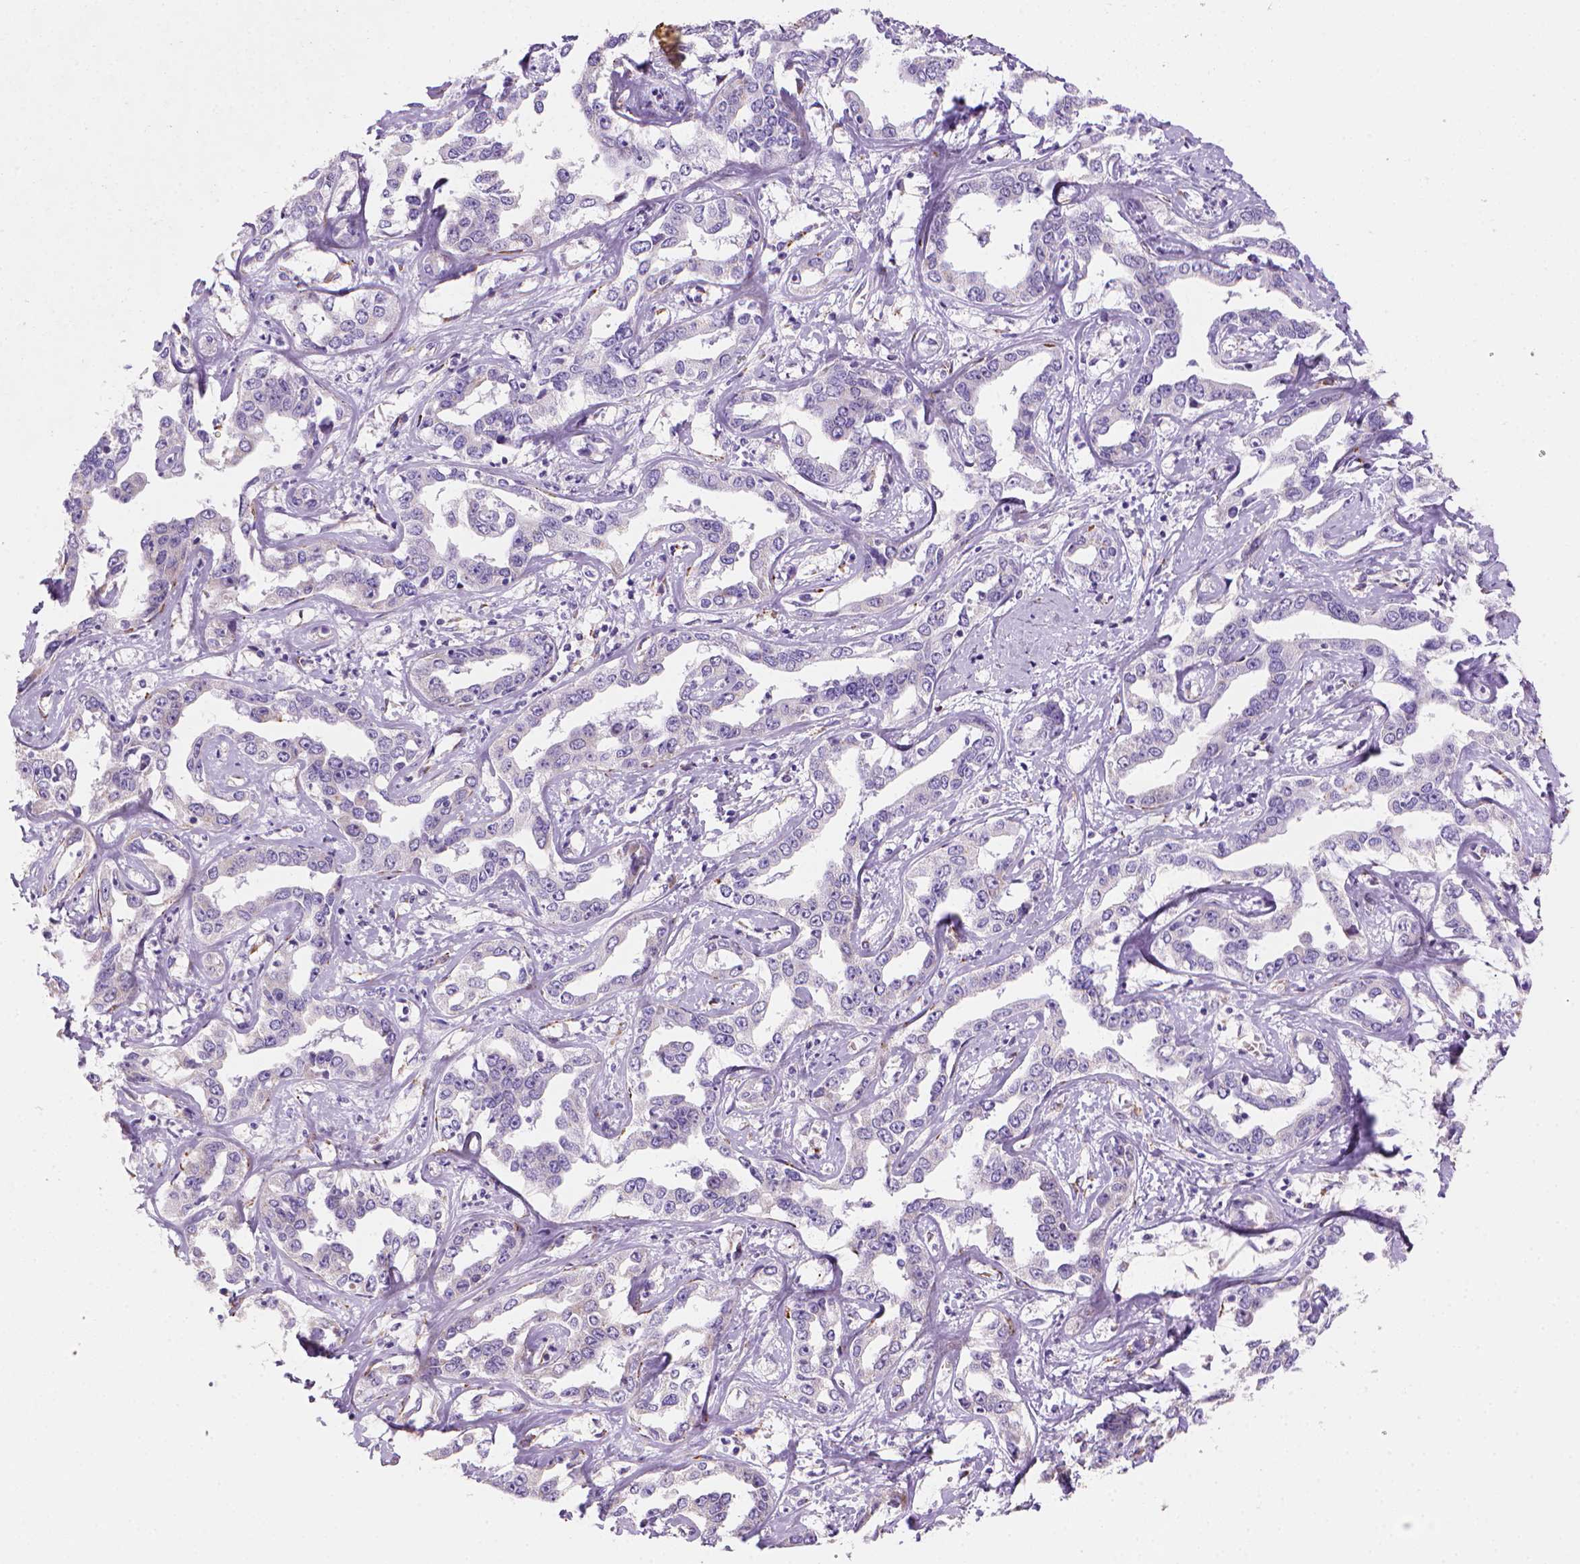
{"staining": {"intensity": "negative", "quantity": "none", "location": "none"}, "tissue": "liver cancer", "cell_type": "Tumor cells", "image_type": "cancer", "snomed": [{"axis": "morphology", "description": "Cholangiocarcinoma"}, {"axis": "topography", "description": "Liver"}], "caption": "A high-resolution image shows immunohistochemistry (IHC) staining of liver cholangiocarcinoma, which reveals no significant positivity in tumor cells. Nuclei are stained in blue.", "gene": "CES2", "patient": {"sex": "male", "age": 59}}